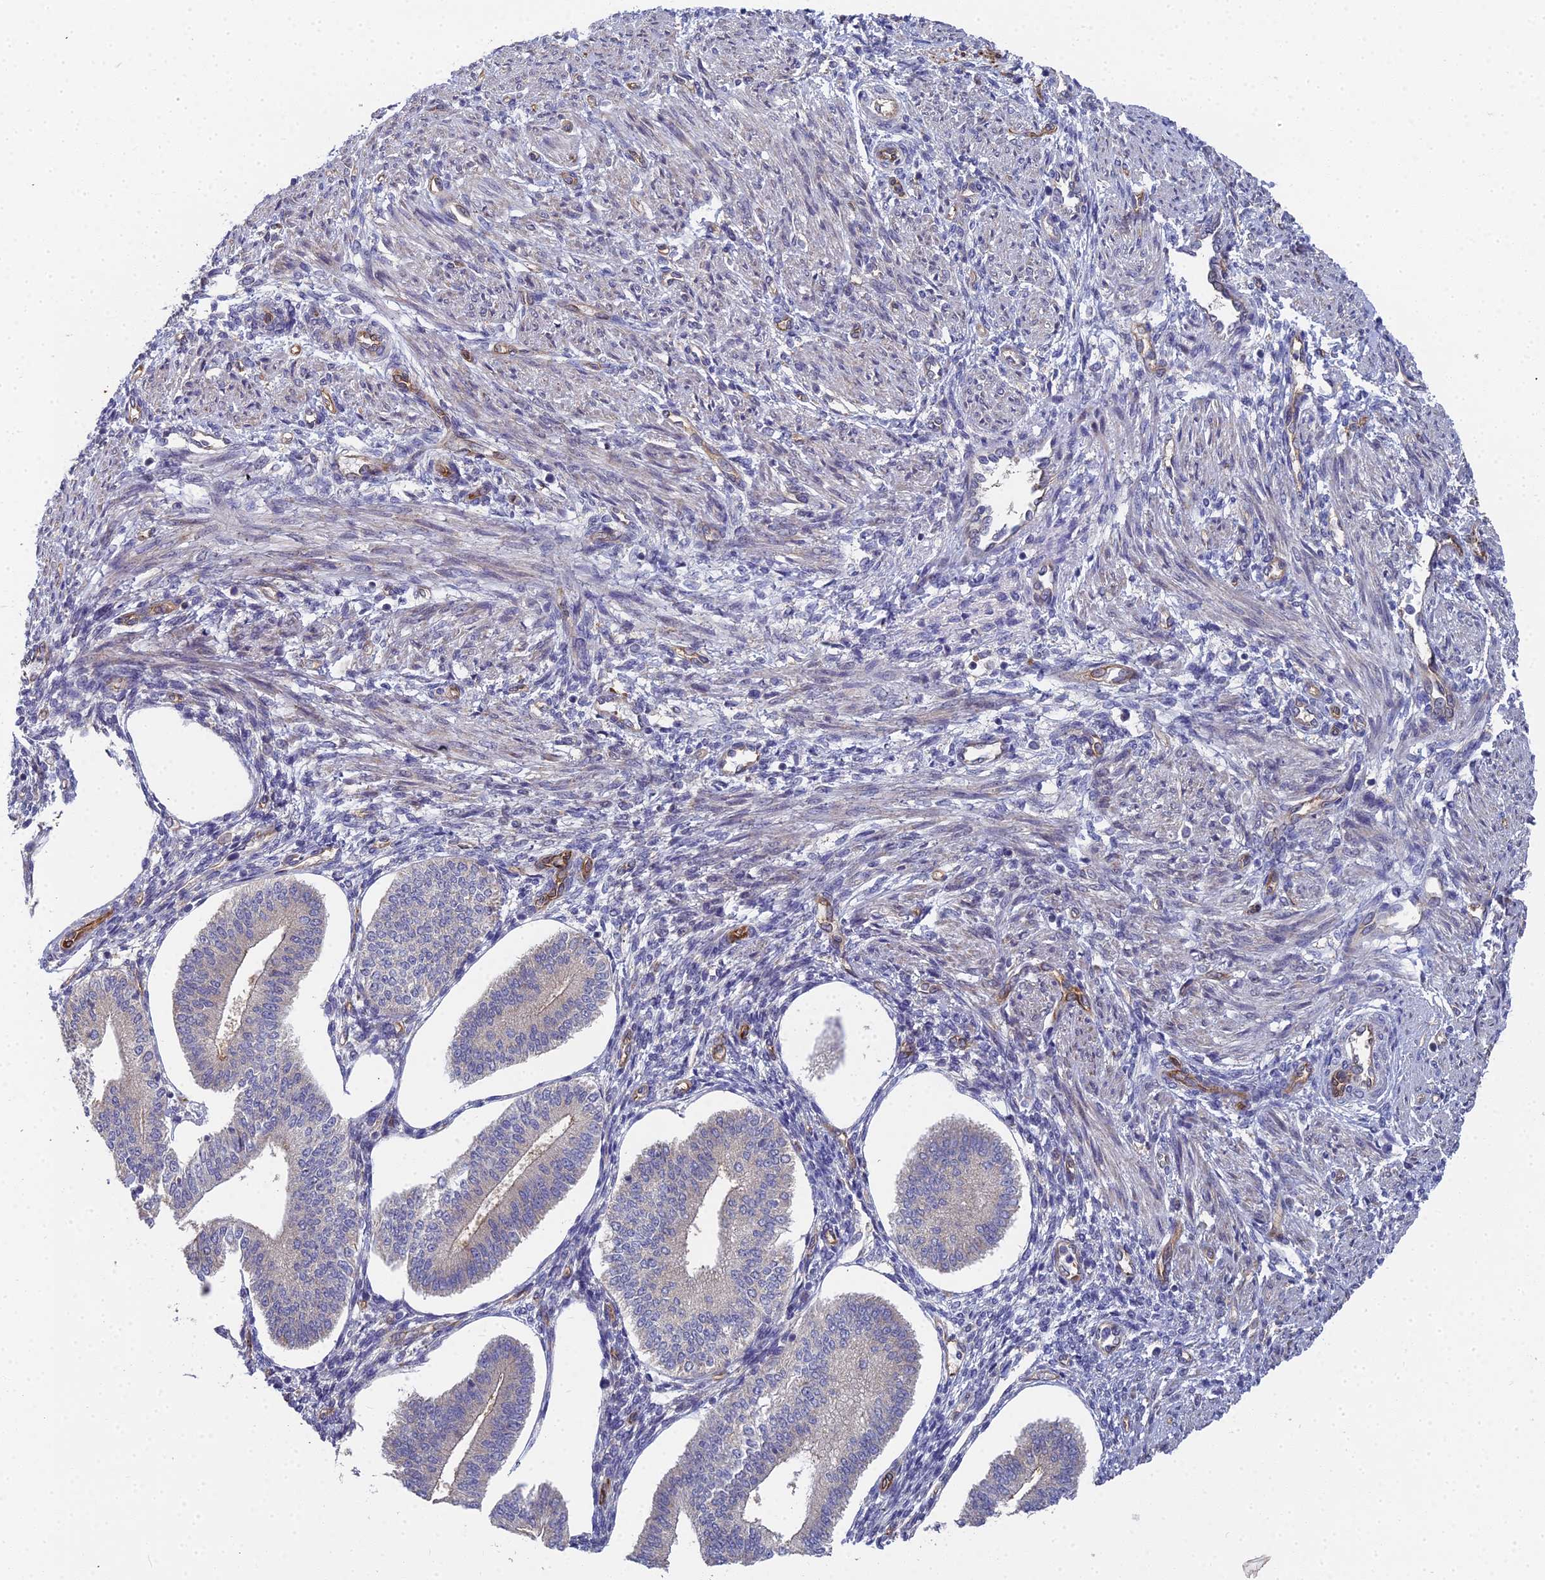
{"staining": {"intensity": "negative", "quantity": "none", "location": "none"}, "tissue": "endometrium", "cell_type": "Cells in endometrial stroma", "image_type": "normal", "snomed": [{"axis": "morphology", "description": "Normal tissue, NOS"}, {"axis": "topography", "description": "Endometrium"}], "caption": "Immunohistochemistry (IHC) image of benign endometrium: endometrium stained with DAB (3,3'-diaminobenzidine) displays no significant protein expression in cells in endometrial stroma.", "gene": "RDX", "patient": {"sex": "female", "age": 34}}